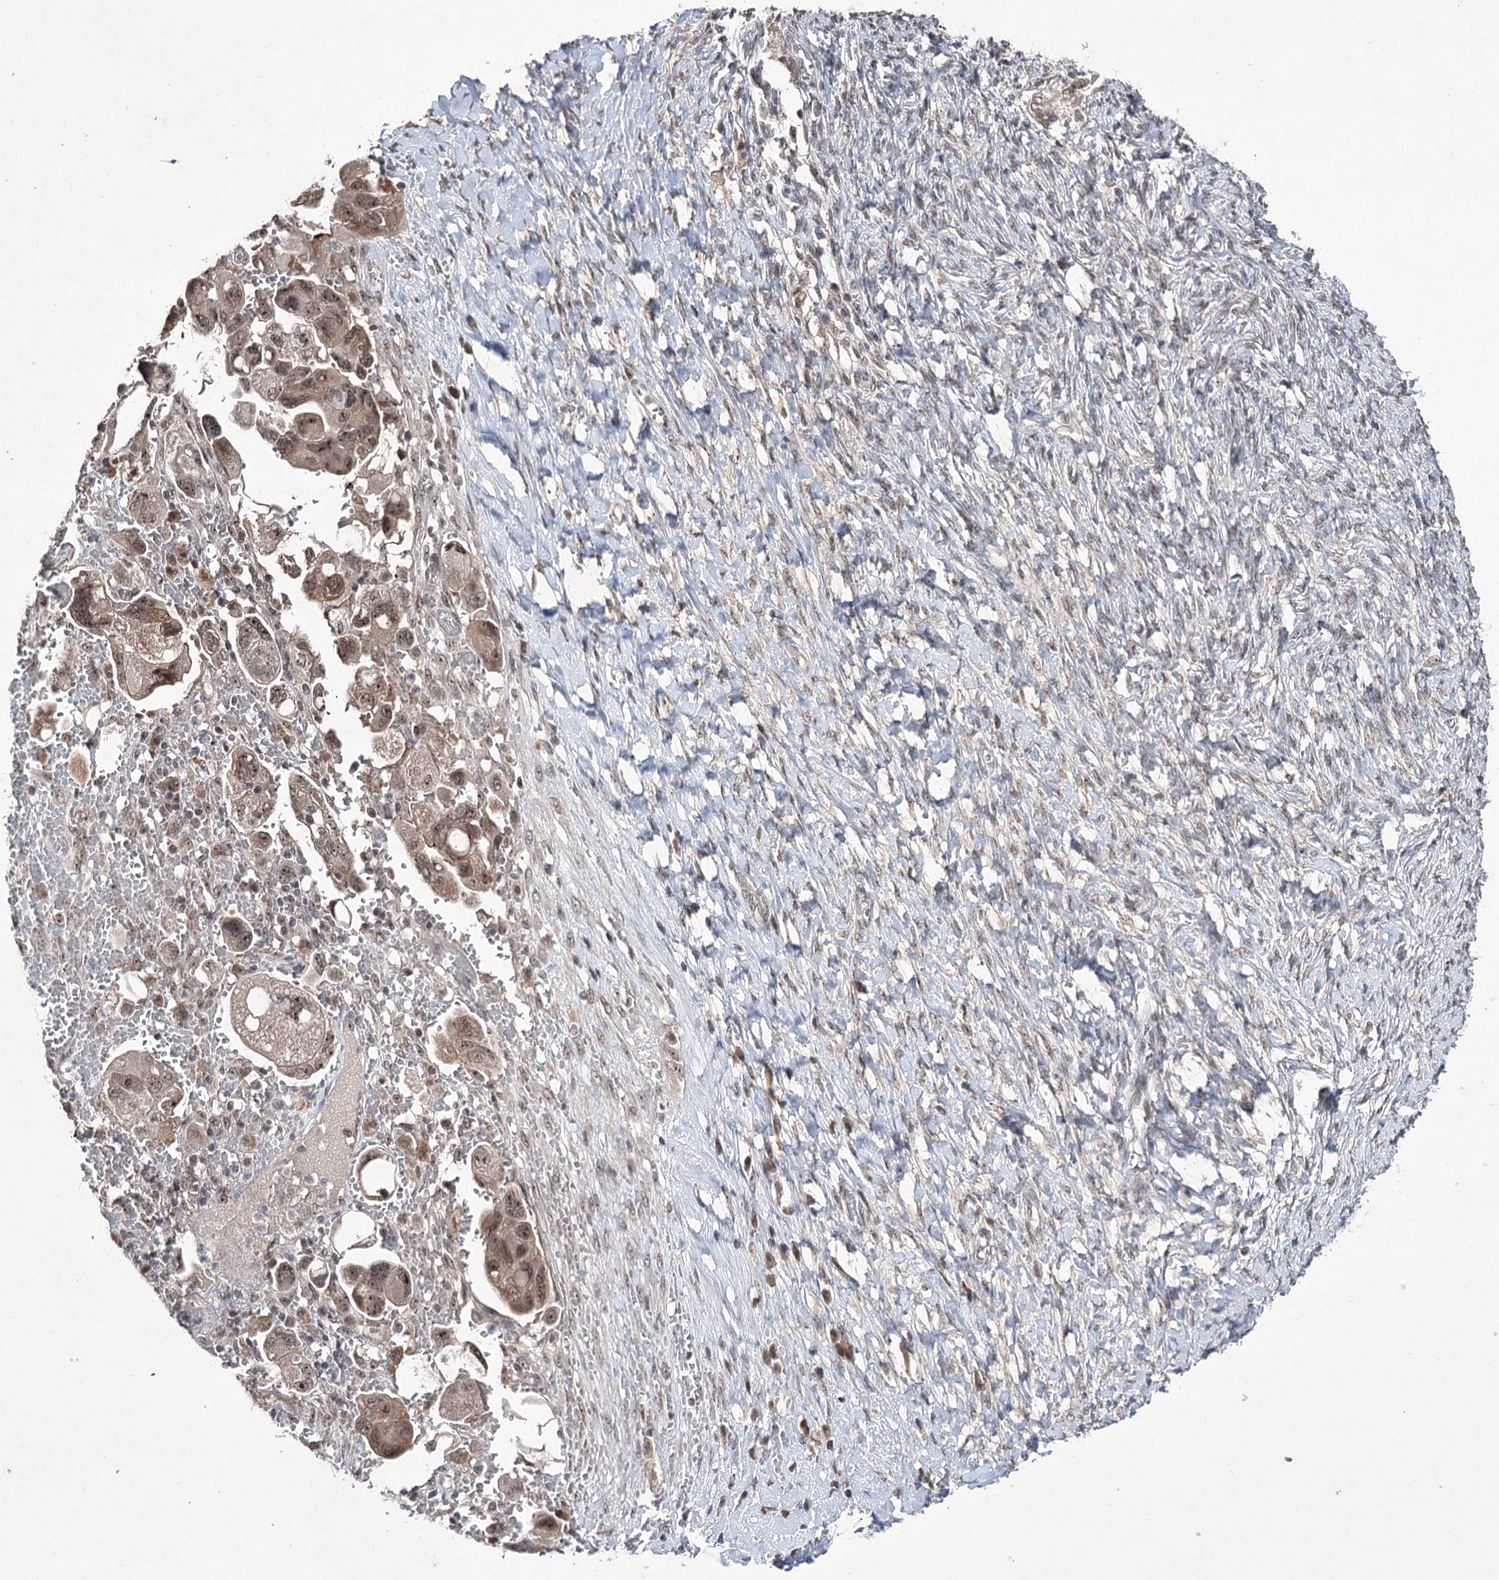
{"staining": {"intensity": "moderate", "quantity": ">75%", "location": "cytoplasmic/membranous,nuclear"}, "tissue": "ovarian cancer", "cell_type": "Tumor cells", "image_type": "cancer", "snomed": [{"axis": "morphology", "description": "Carcinoma, NOS"}, {"axis": "morphology", "description": "Cystadenocarcinoma, serous, NOS"}, {"axis": "topography", "description": "Ovary"}], "caption": "Immunohistochemical staining of ovarian carcinoma shows medium levels of moderate cytoplasmic/membranous and nuclear expression in approximately >75% of tumor cells. (Stains: DAB in brown, nuclei in blue, Microscopy: brightfield microscopy at high magnification).", "gene": "VGLL4", "patient": {"sex": "female", "age": 69}}